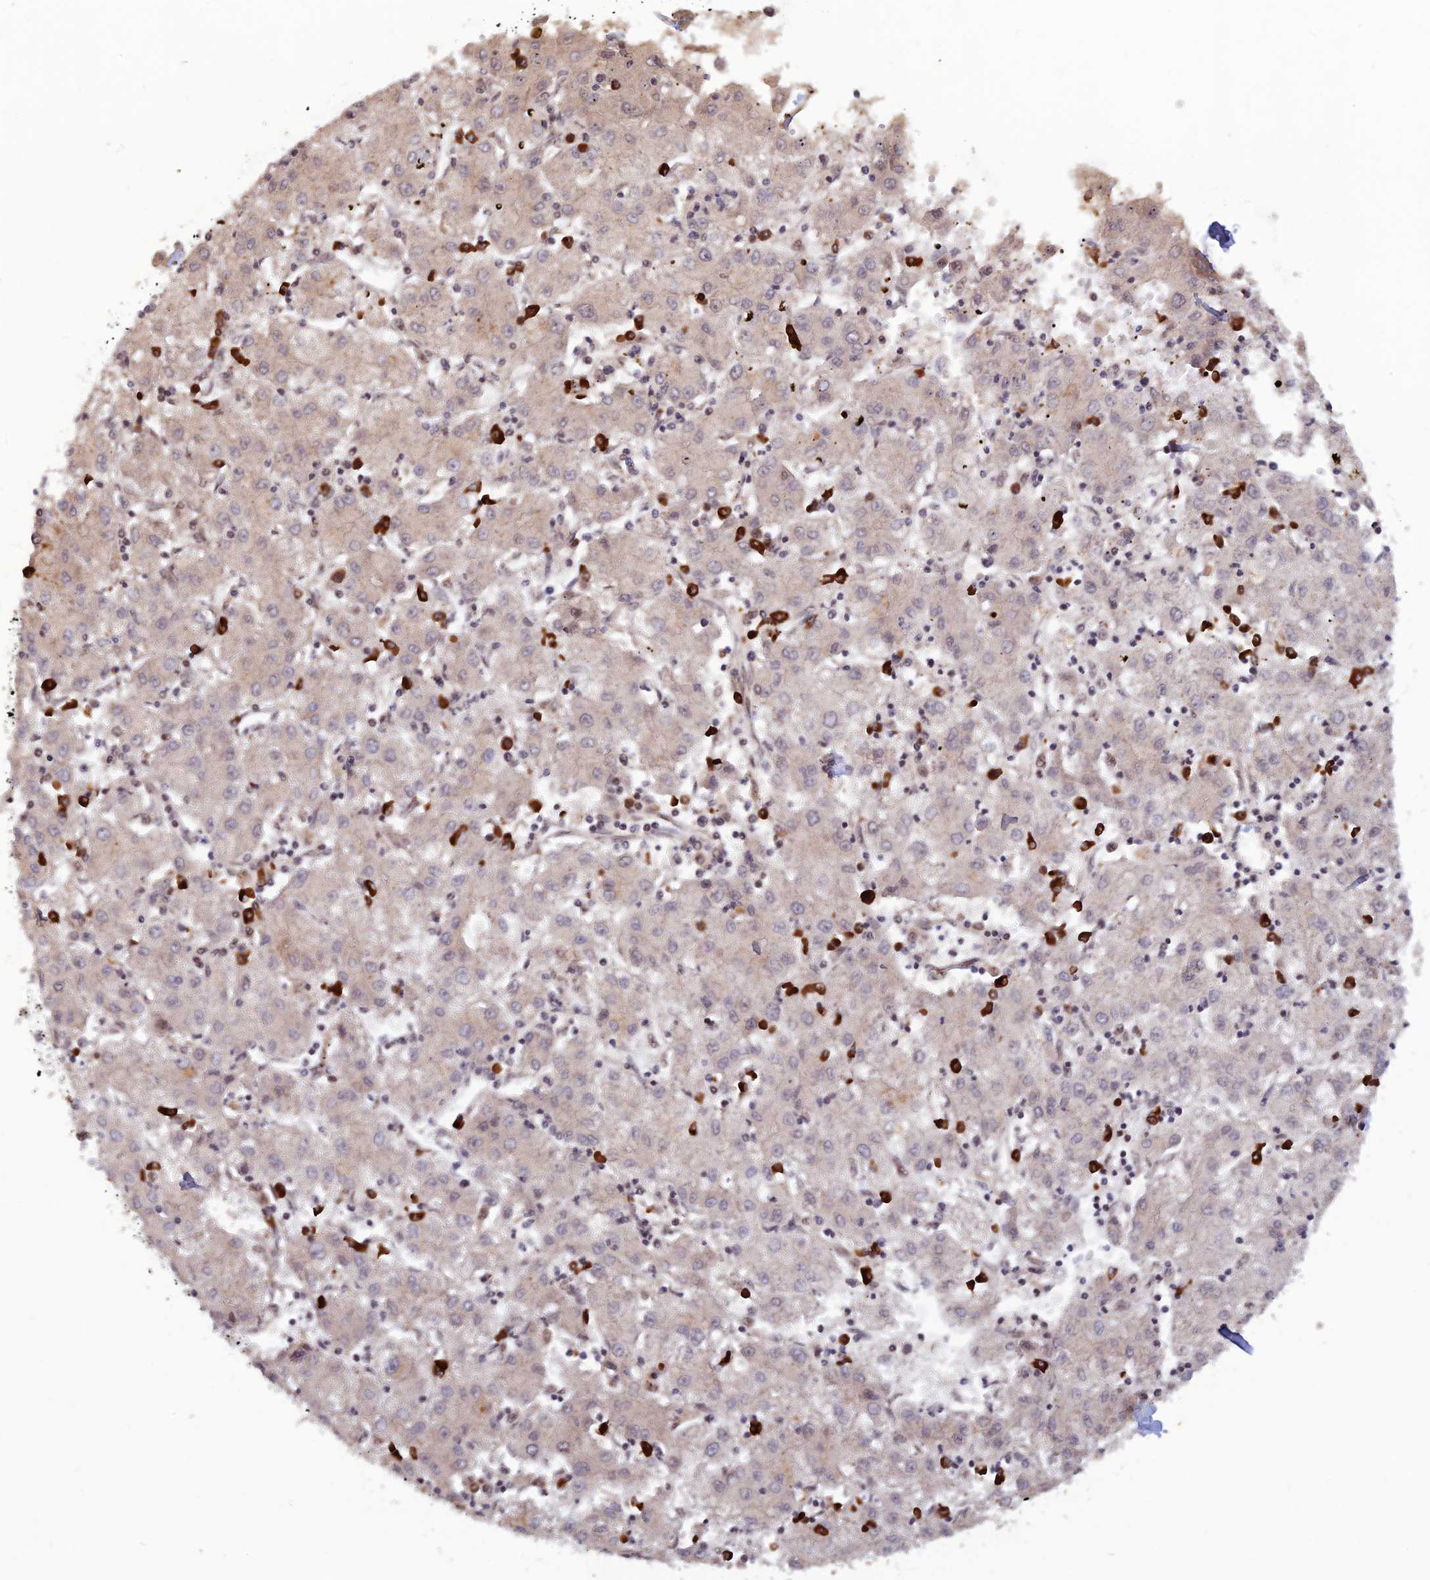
{"staining": {"intensity": "negative", "quantity": "none", "location": "none"}, "tissue": "liver cancer", "cell_type": "Tumor cells", "image_type": "cancer", "snomed": [{"axis": "morphology", "description": "Carcinoma, Hepatocellular, NOS"}, {"axis": "topography", "description": "Liver"}], "caption": "Hepatocellular carcinoma (liver) was stained to show a protein in brown. There is no significant staining in tumor cells.", "gene": "ZNF565", "patient": {"sex": "male", "age": 72}}